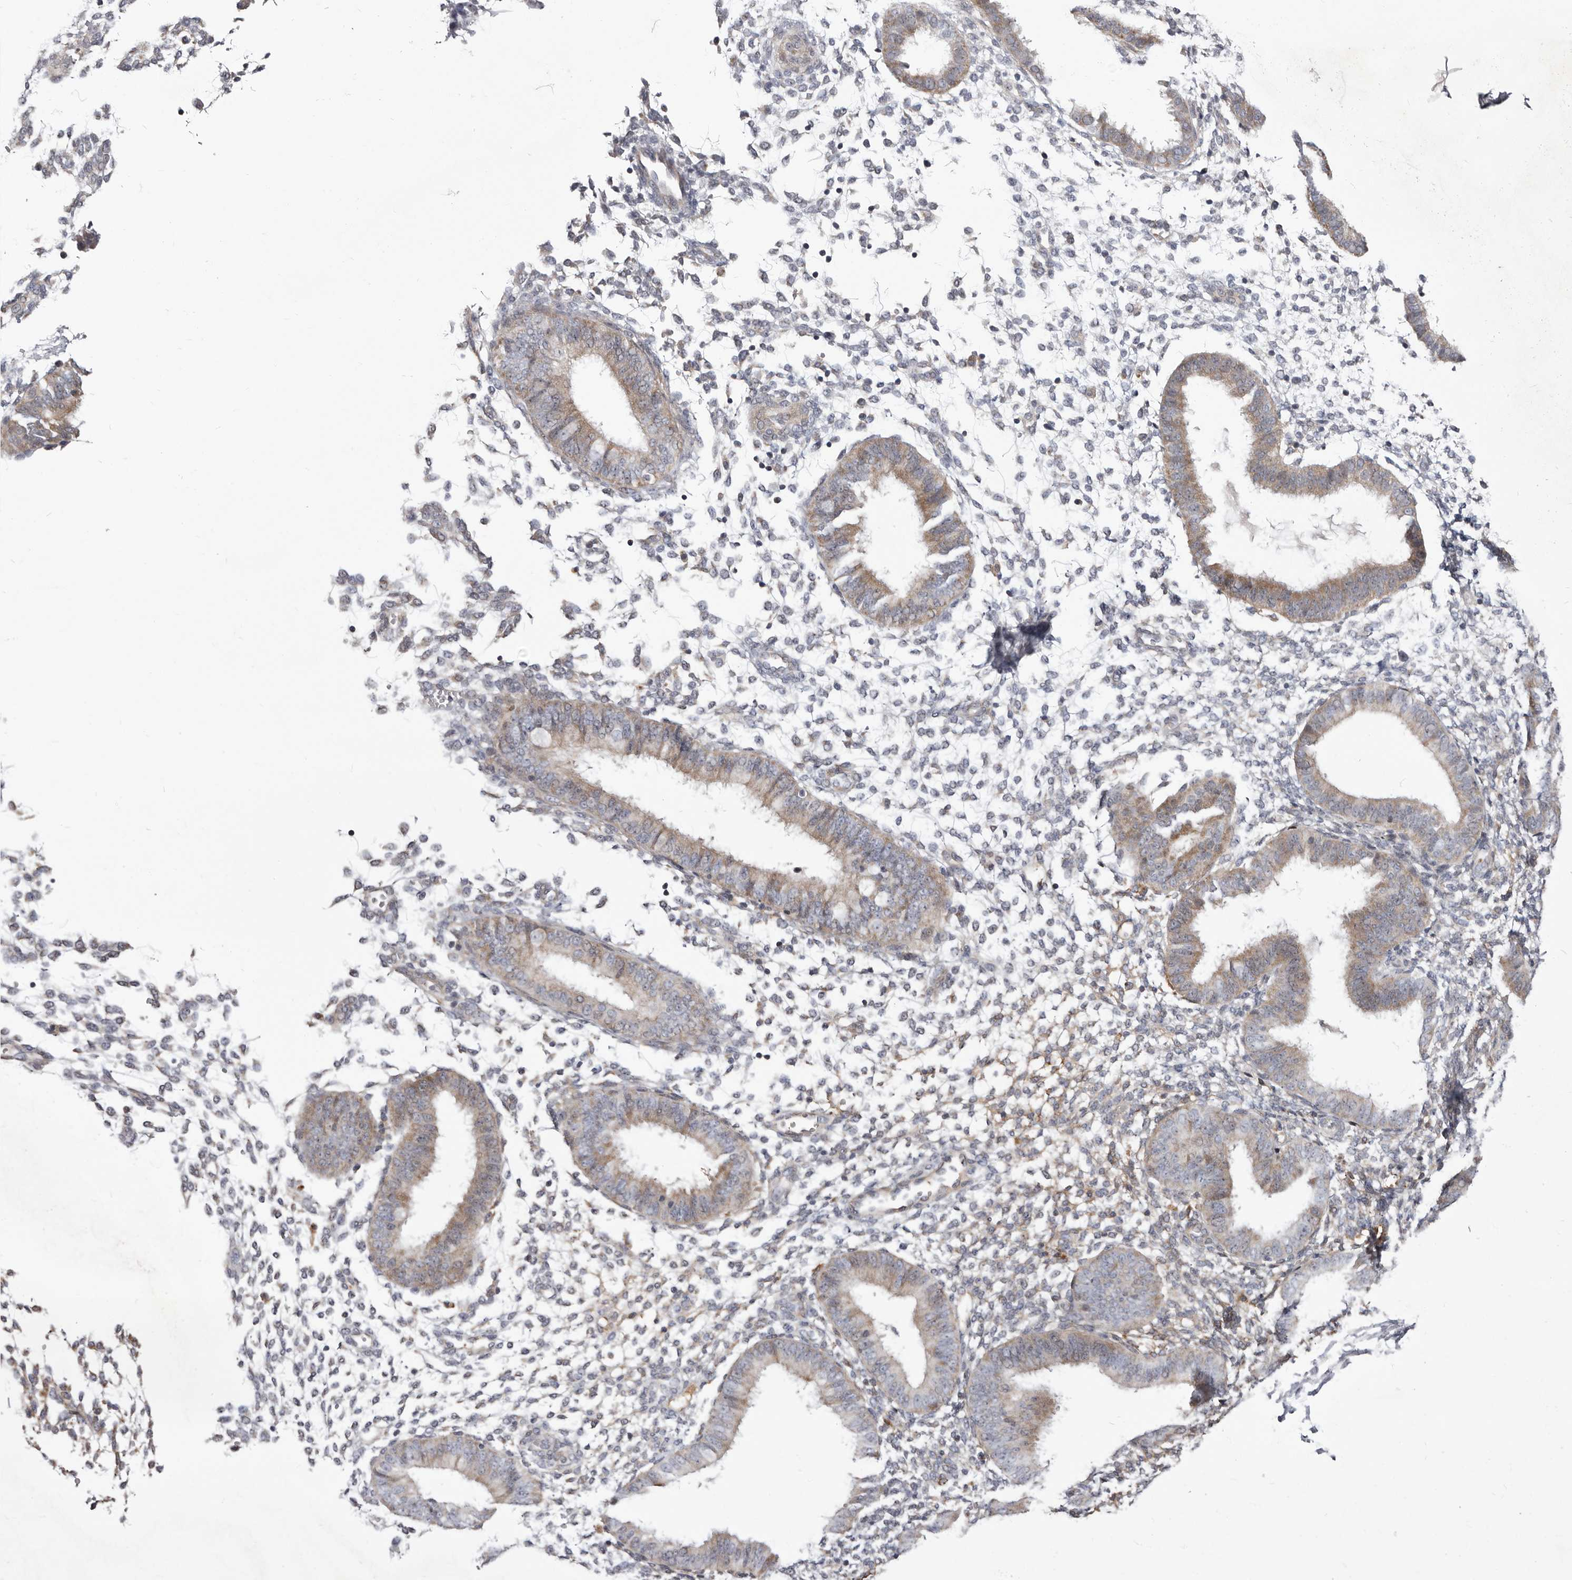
{"staining": {"intensity": "negative", "quantity": "none", "location": "none"}, "tissue": "endometrium", "cell_type": "Cells in endometrial stroma", "image_type": "normal", "snomed": [{"axis": "morphology", "description": "Normal tissue, NOS"}, {"axis": "topography", "description": "Uterus"}, {"axis": "topography", "description": "Endometrium"}], "caption": "Endometrium stained for a protein using immunohistochemistry (IHC) displays no expression cells in endometrial stroma.", "gene": "NUBPL", "patient": {"sex": "female", "age": 48}}